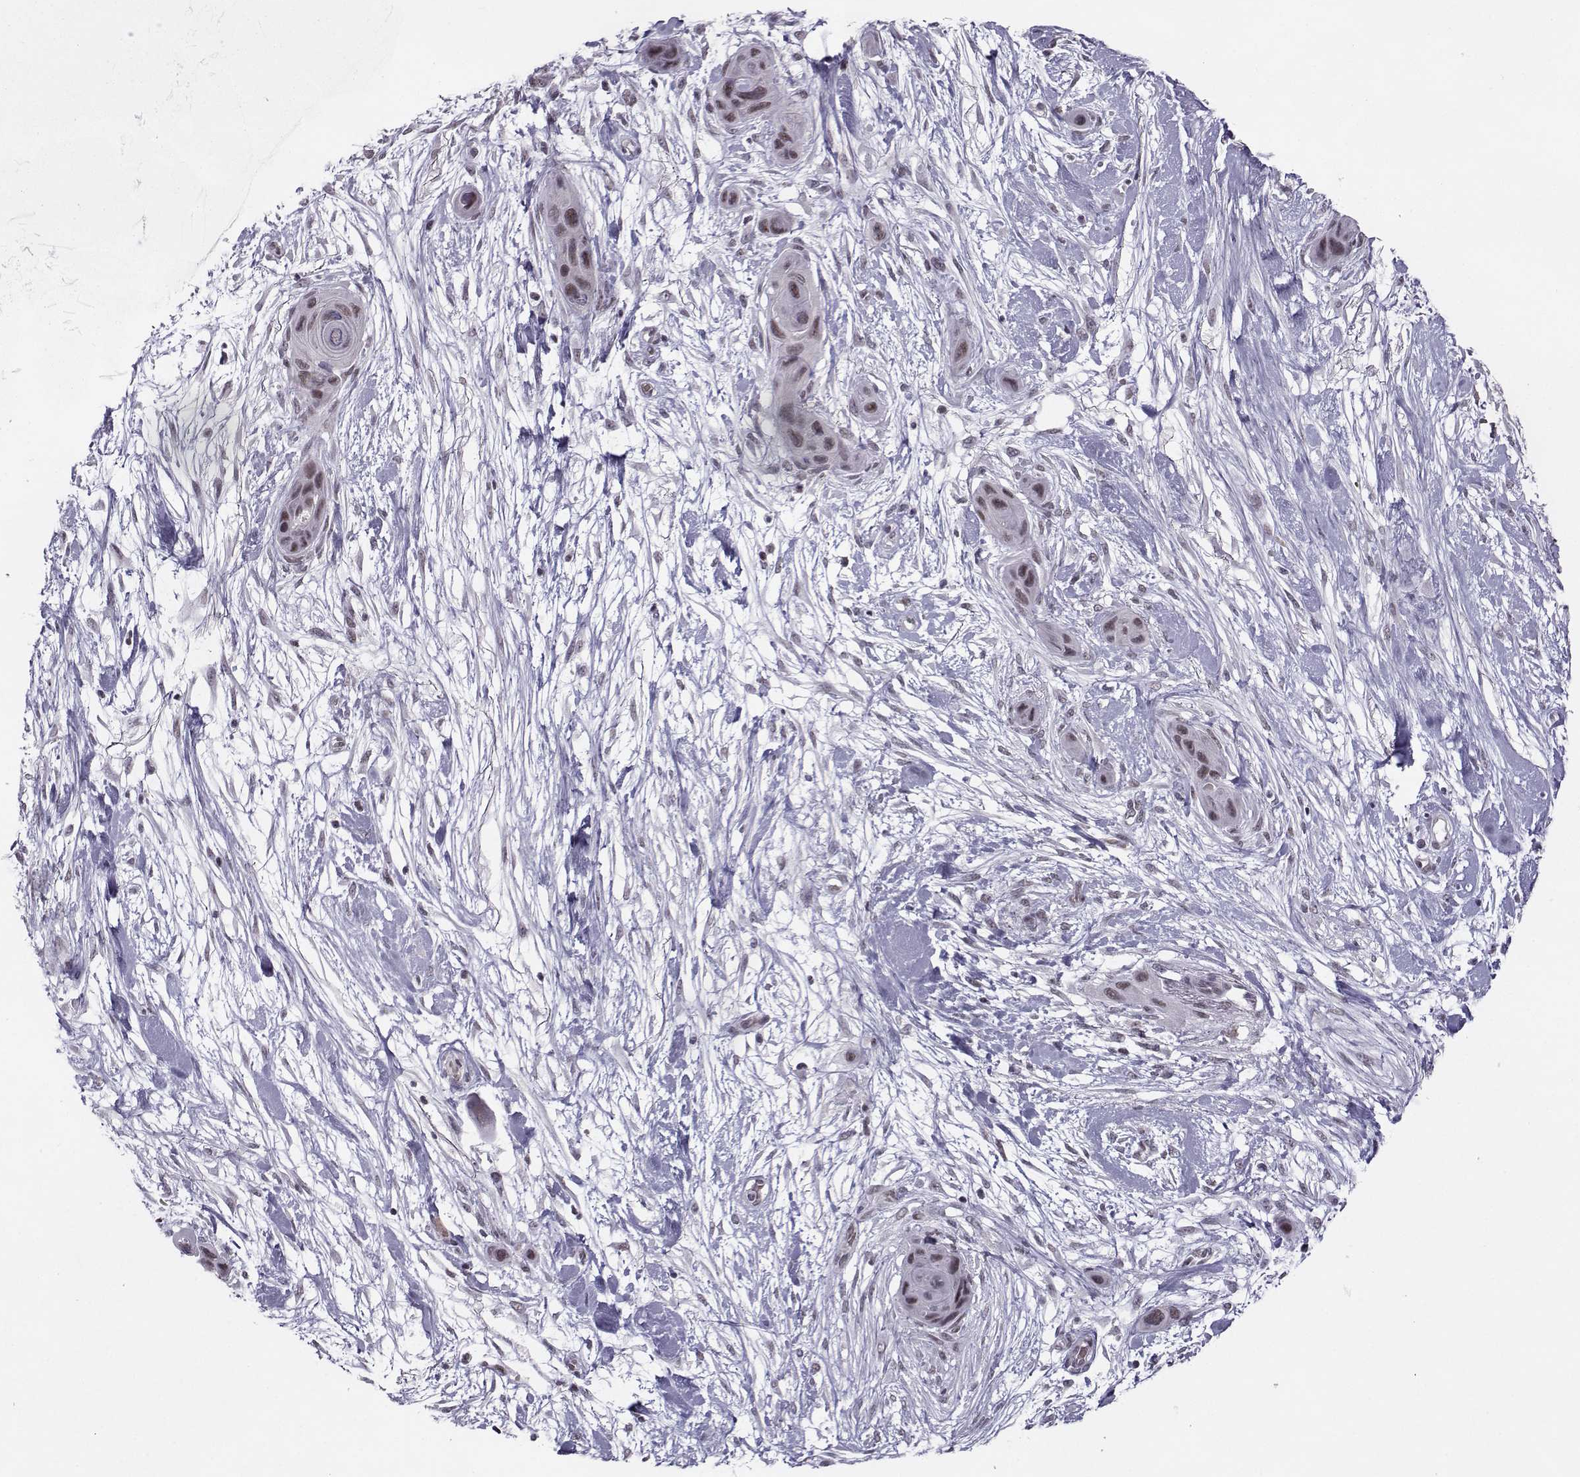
{"staining": {"intensity": "moderate", "quantity": ">75%", "location": "nuclear"}, "tissue": "skin cancer", "cell_type": "Tumor cells", "image_type": "cancer", "snomed": [{"axis": "morphology", "description": "Squamous cell carcinoma, NOS"}, {"axis": "topography", "description": "Skin"}], "caption": "A histopathology image of skin cancer (squamous cell carcinoma) stained for a protein shows moderate nuclear brown staining in tumor cells.", "gene": "LIN28A", "patient": {"sex": "male", "age": 79}}